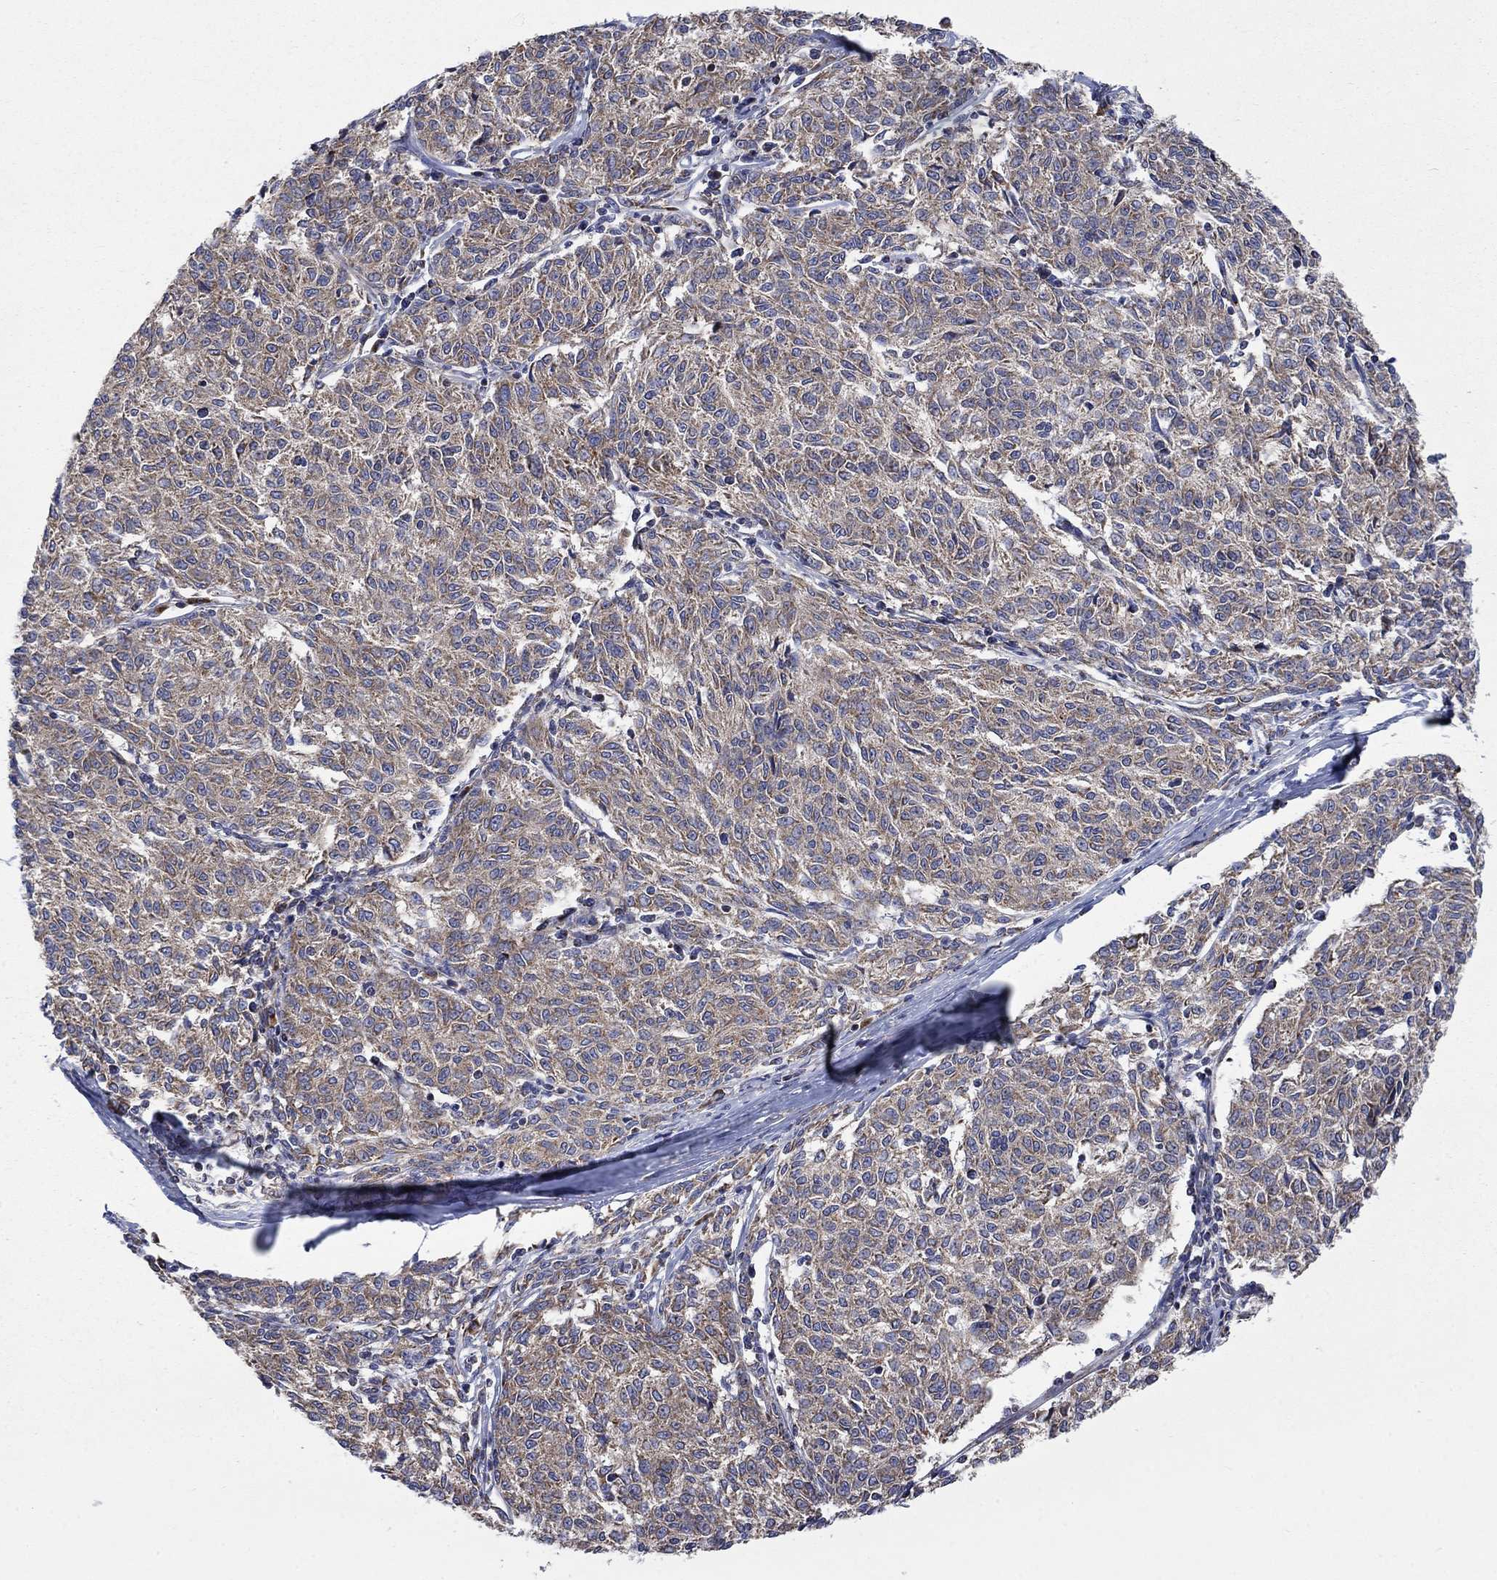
{"staining": {"intensity": "moderate", "quantity": "25%-75%", "location": "cytoplasmic/membranous"}, "tissue": "melanoma", "cell_type": "Tumor cells", "image_type": "cancer", "snomed": [{"axis": "morphology", "description": "Malignant melanoma, NOS"}, {"axis": "topography", "description": "Skin"}], "caption": "Melanoma was stained to show a protein in brown. There is medium levels of moderate cytoplasmic/membranous staining in approximately 25%-75% of tumor cells. (brown staining indicates protein expression, while blue staining denotes nuclei).", "gene": "RPLP0", "patient": {"sex": "female", "age": 72}}